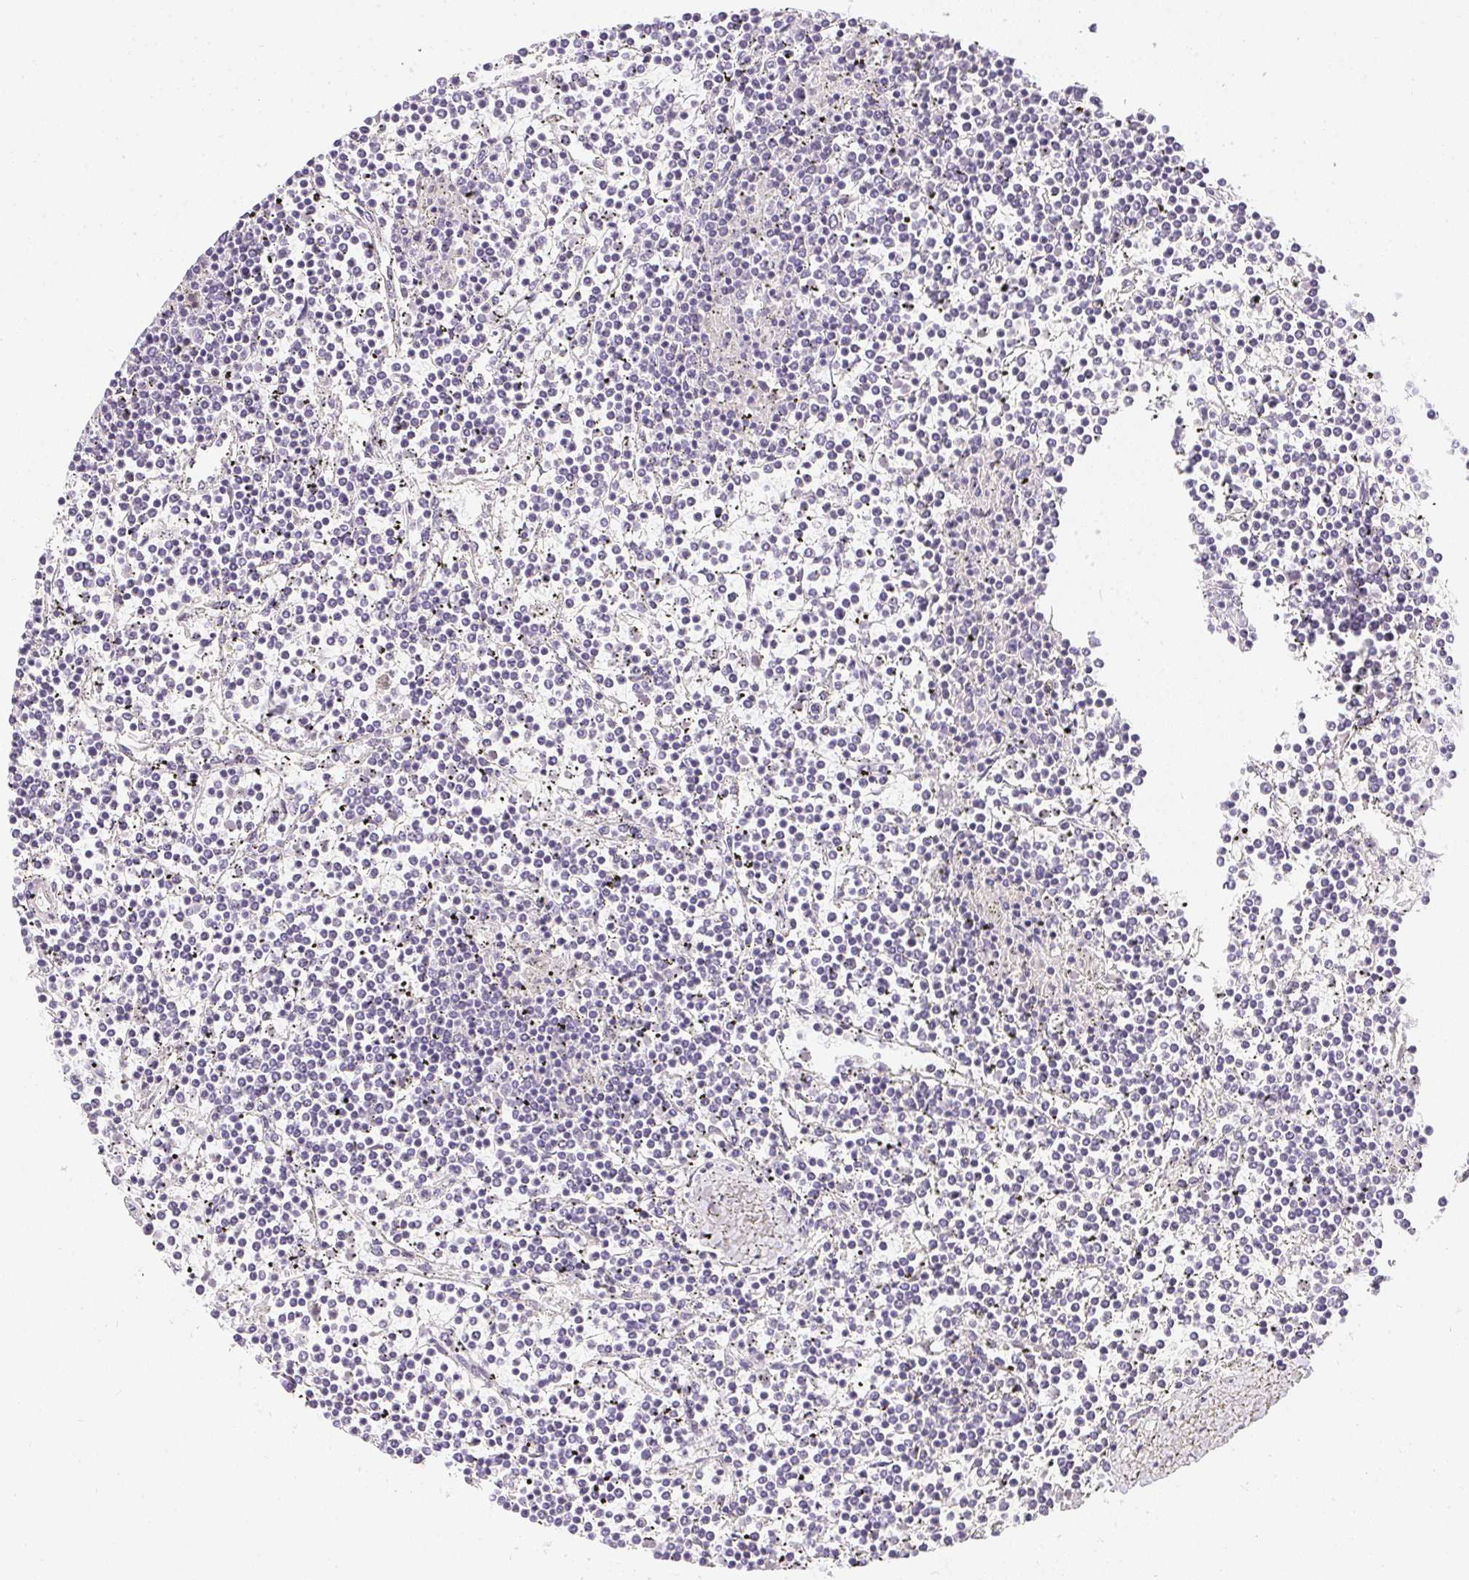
{"staining": {"intensity": "negative", "quantity": "none", "location": "none"}, "tissue": "lymphoma", "cell_type": "Tumor cells", "image_type": "cancer", "snomed": [{"axis": "morphology", "description": "Malignant lymphoma, non-Hodgkin's type, Low grade"}, {"axis": "topography", "description": "Spleen"}], "caption": "This is a histopathology image of immunohistochemistry staining of low-grade malignant lymphoma, non-Hodgkin's type, which shows no expression in tumor cells.", "gene": "PPY", "patient": {"sex": "female", "age": 19}}